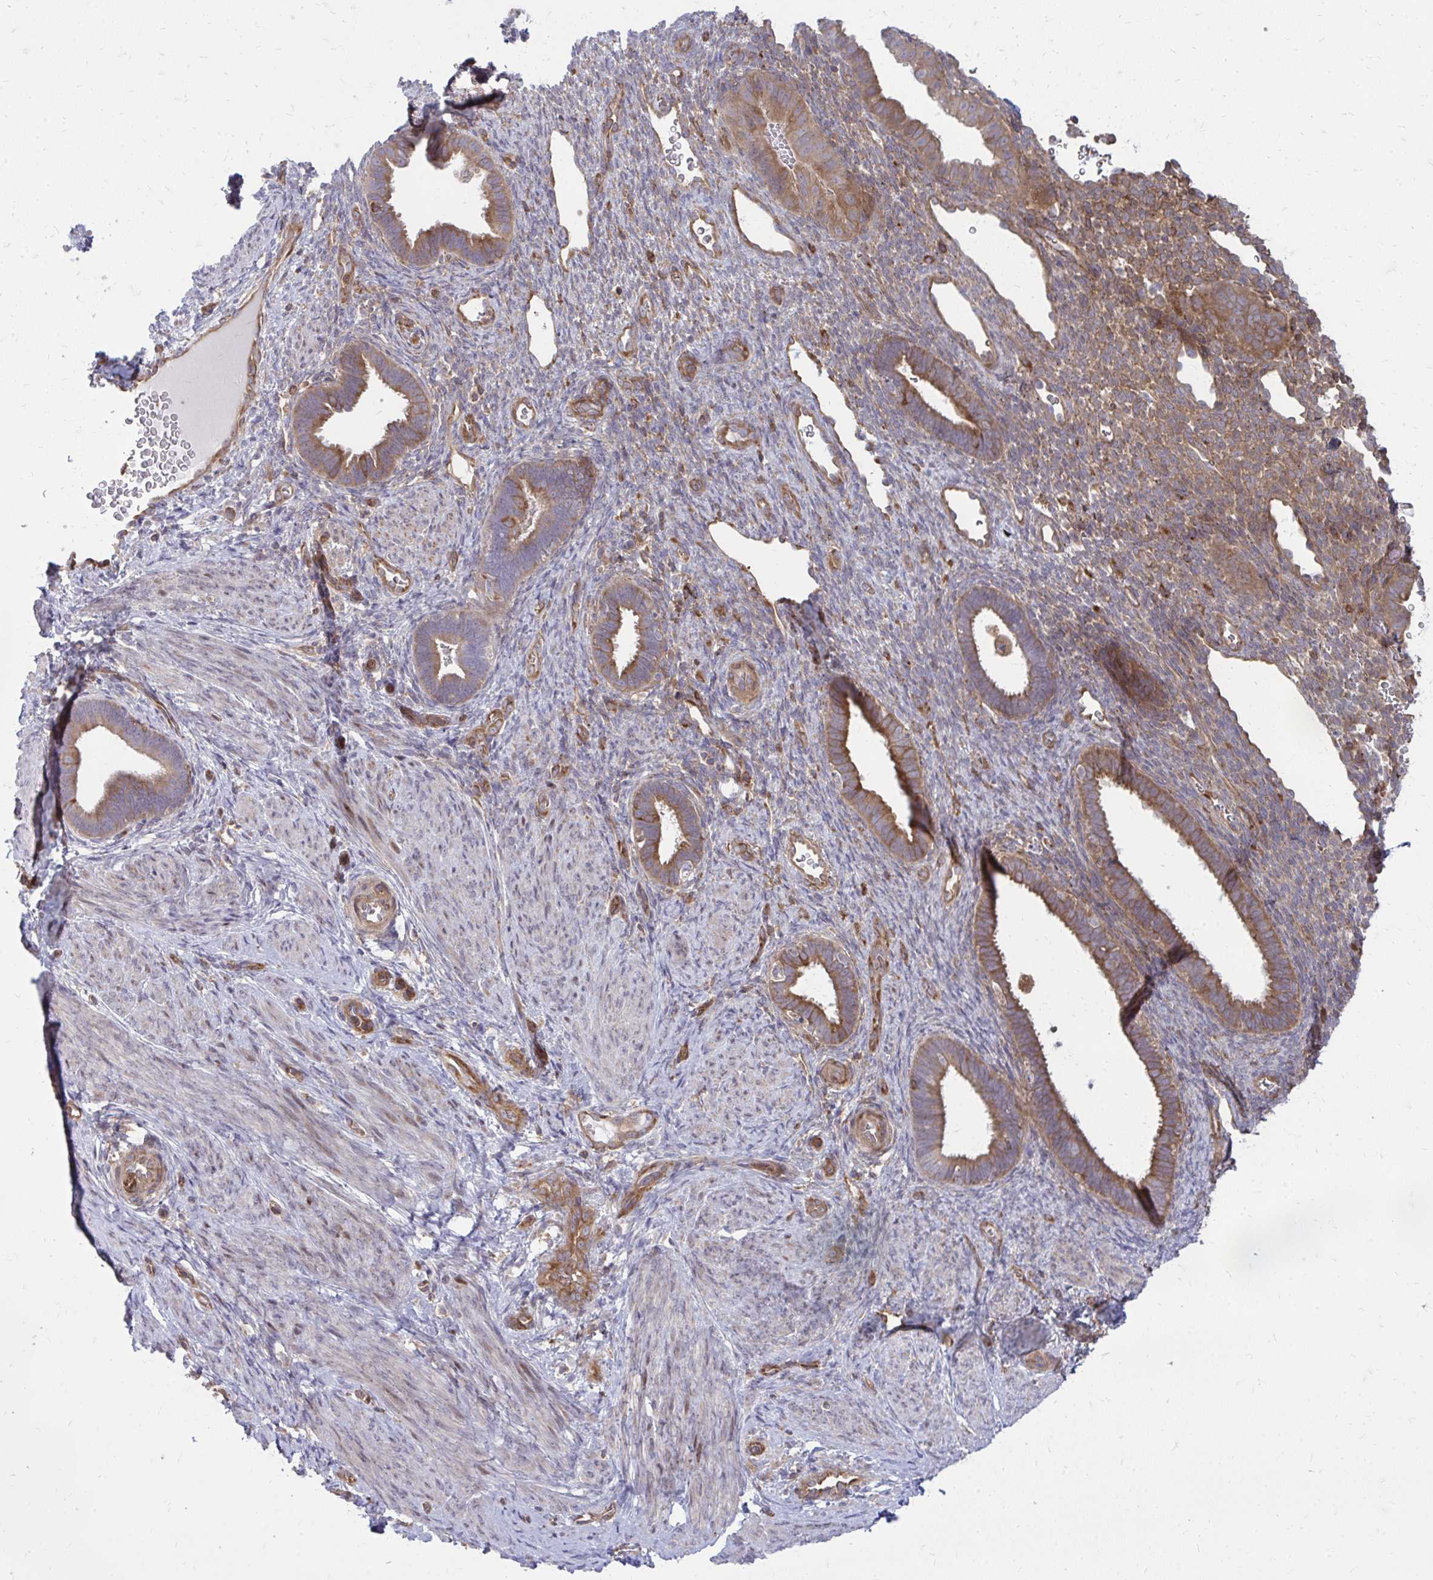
{"staining": {"intensity": "moderate", "quantity": "25%-75%", "location": "cytoplasmic/membranous"}, "tissue": "endometrium", "cell_type": "Cells in endometrial stroma", "image_type": "normal", "snomed": [{"axis": "morphology", "description": "Normal tissue, NOS"}, {"axis": "topography", "description": "Endometrium"}], "caption": "High-magnification brightfield microscopy of benign endometrium stained with DAB (brown) and counterstained with hematoxylin (blue). cells in endometrial stroma exhibit moderate cytoplasmic/membranous staining is seen in approximately25%-75% of cells. (Stains: DAB in brown, nuclei in blue, Microscopy: brightfield microscopy at high magnification).", "gene": "ASAP1", "patient": {"sex": "female", "age": 34}}